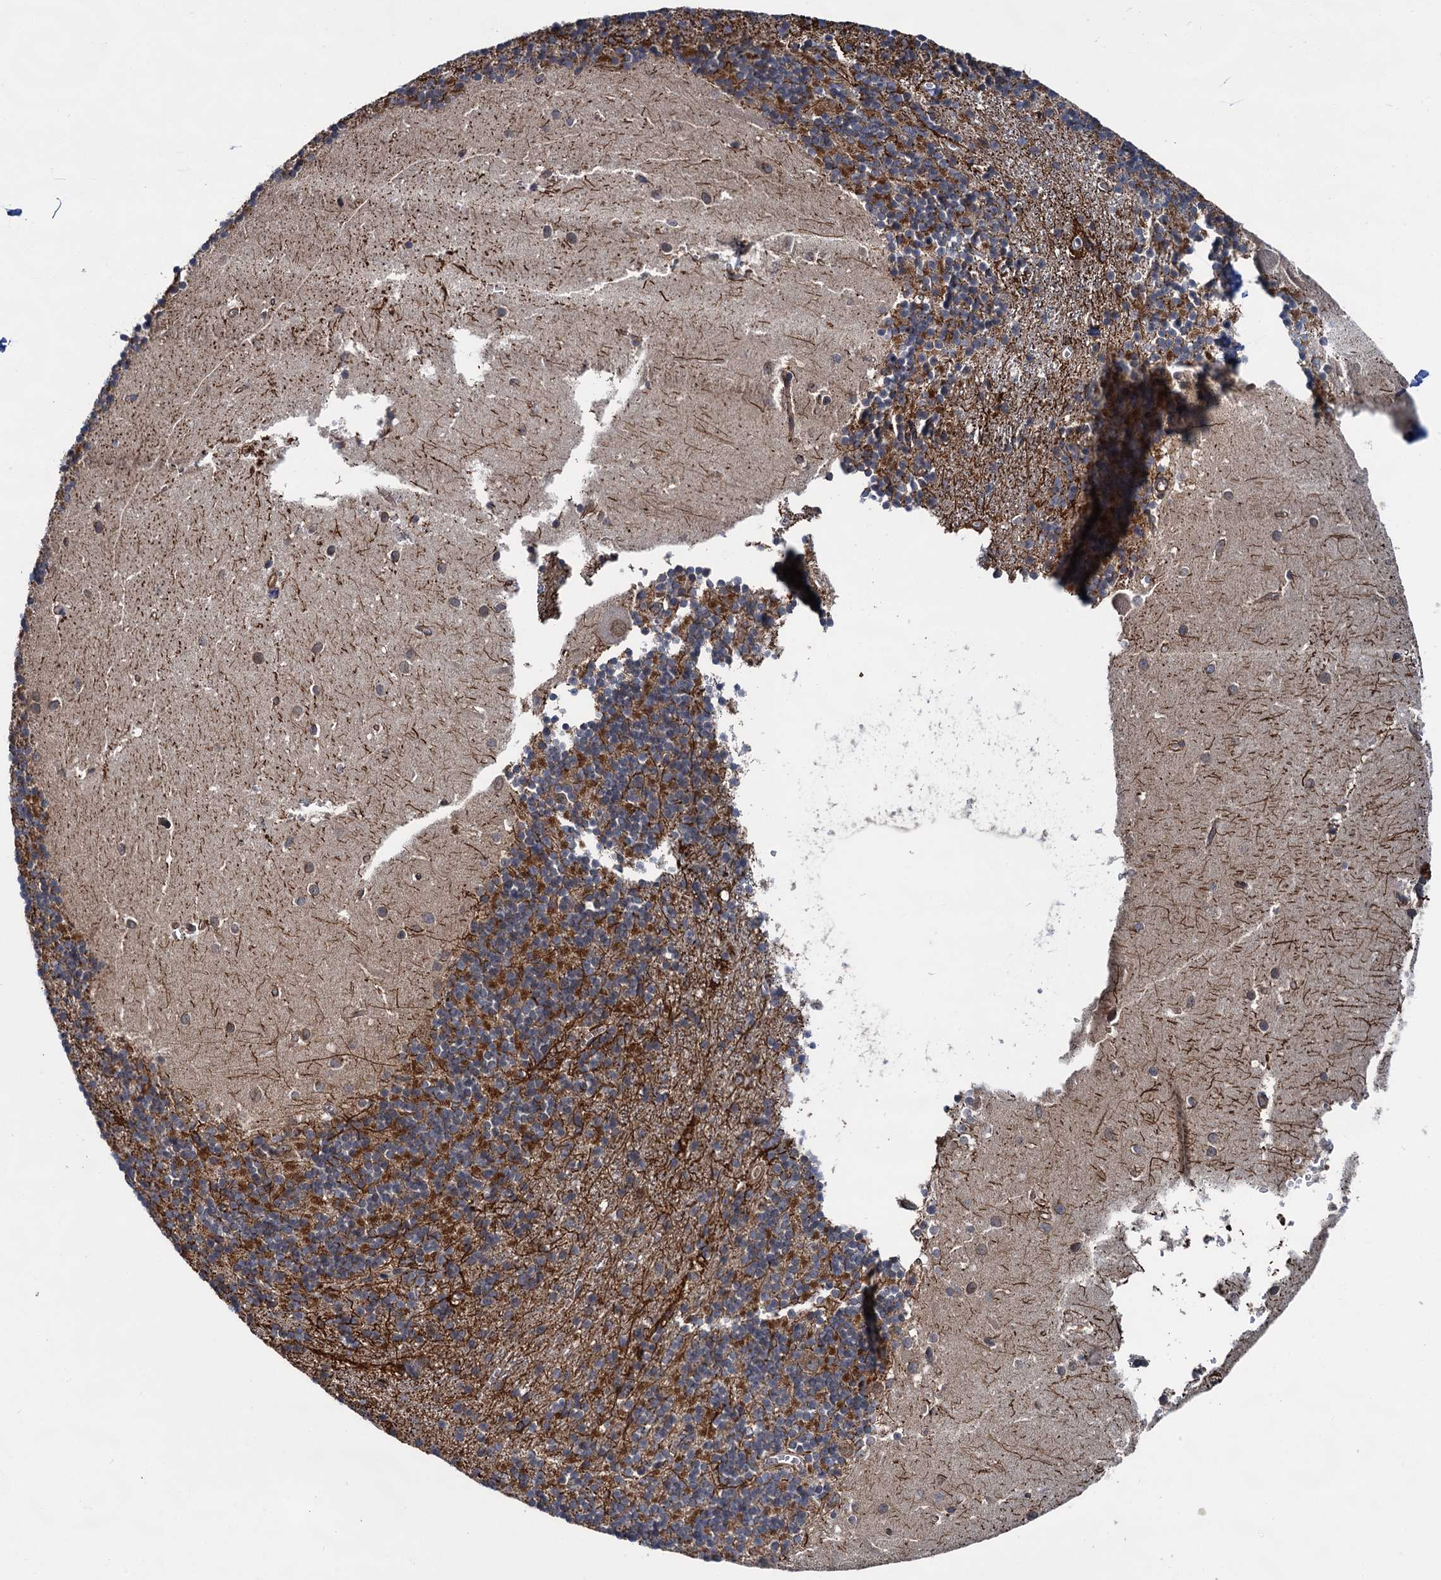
{"staining": {"intensity": "strong", "quantity": "<25%", "location": "cytoplasmic/membranous"}, "tissue": "cerebellum", "cell_type": "Cells in granular layer", "image_type": "normal", "snomed": [{"axis": "morphology", "description": "Normal tissue, NOS"}, {"axis": "topography", "description": "Cerebellum"}], "caption": "Immunohistochemistry of benign cerebellum reveals medium levels of strong cytoplasmic/membranous positivity in approximately <25% of cells in granular layer. The protein is shown in brown color, while the nuclei are stained blue.", "gene": "ZFYVE19", "patient": {"sex": "male", "age": 54}}